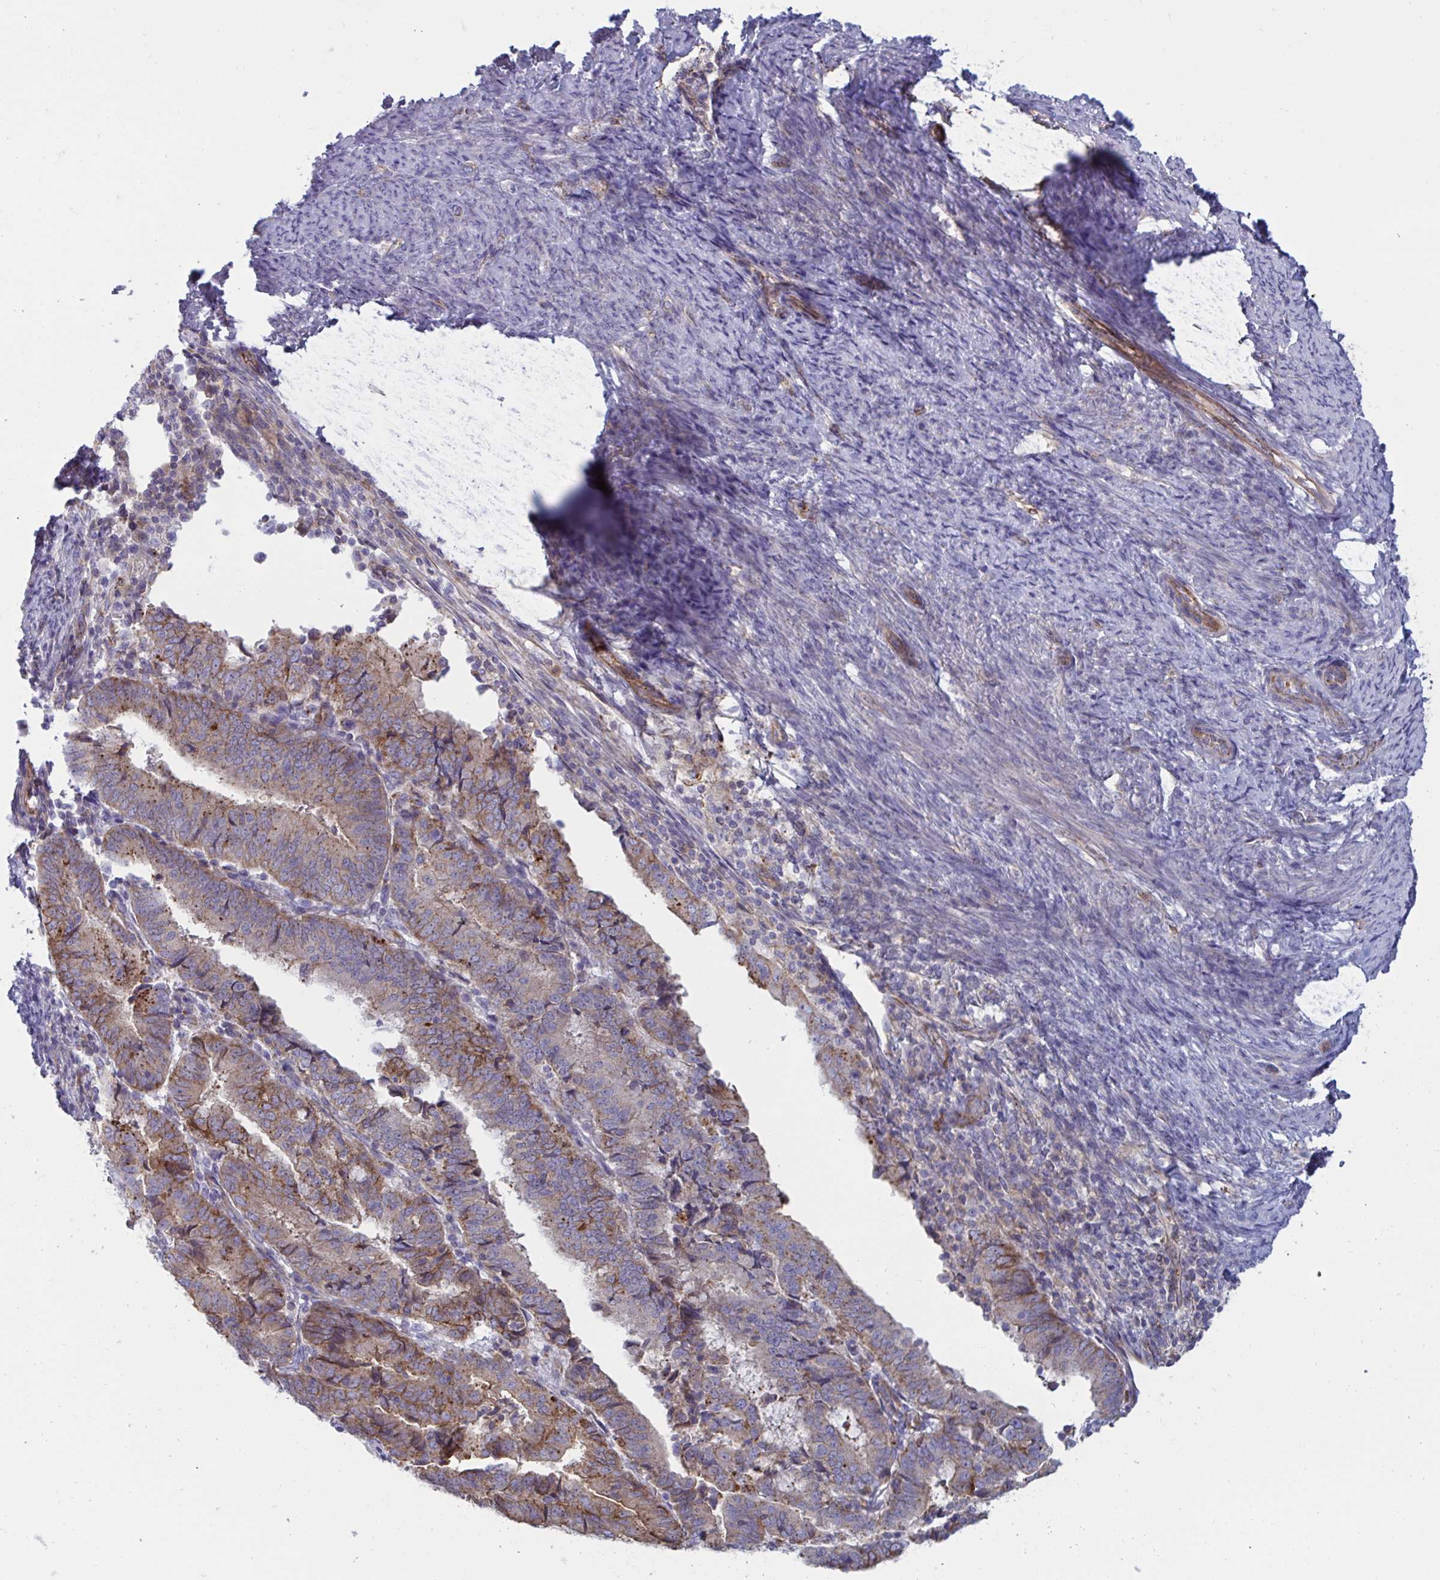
{"staining": {"intensity": "moderate", "quantity": "25%-75%", "location": "cytoplasmic/membranous"}, "tissue": "endometrial cancer", "cell_type": "Tumor cells", "image_type": "cancer", "snomed": [{"axis": "morphology", "description": "Adenocarcinoma, NOS"}, {"axis": "topography", "description": "Endometrium"}], "caption": "Protein staining of endometrial cancer tissue exhibits moderate cytoplasmic/membranous expression in approximately 25%-75% of tumor cells. Using DAB (3,3'-diaminobenzidine) (brown) and hematoxylin (blue) stains, captured at high magnification using brightfield microscopy.", "gene": "SLC9A6", "patient": {"sex": "female", "age": 70}}